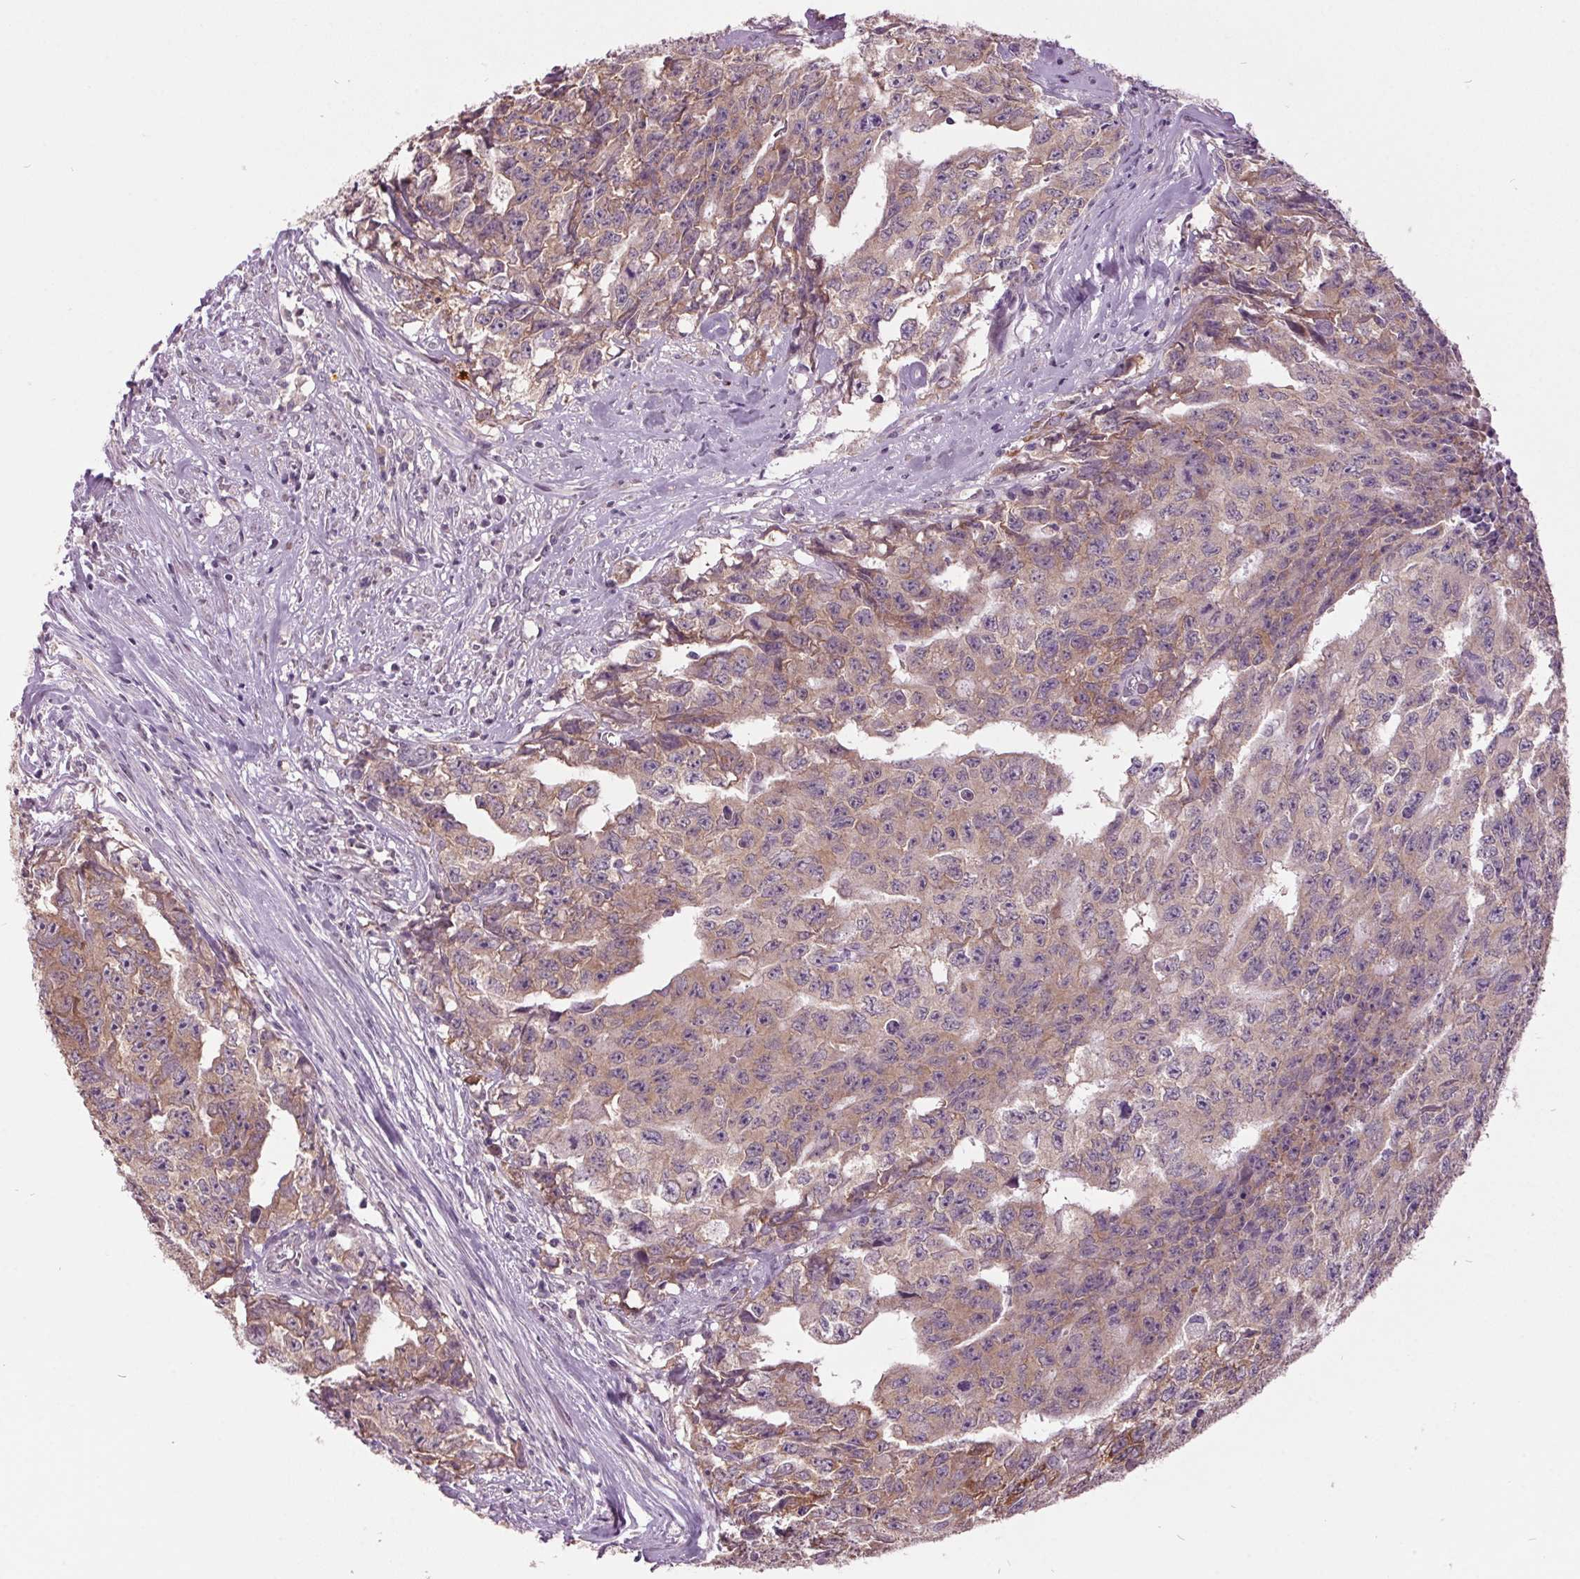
{"staining": {"intensity": "weak", "quantity": ">75%", "location": "cytoplasmic/membranous"}, "tissue": "testis cancer", "cell_type": "Tumor cells", "image_type": "cancer", "snomed": [{"axis": "morphology", "description": "Carcinoma, Embryonal, NOS"}, {"axis": "morphology", "description": "Teratoma, malignant, NOS"}, {"axis": "topography", "description": "Testis"}], "caption": "Protein staining of testis cancer tissue reveals weak cytoplasmic/membranous expression in approximately >75% of tumor cells. The staining was performed using DAB (3,3'-diaminobenzidine), with brown indicating positive protein expression. Nuclei are stained blue with hematoxylin.", "gene": "C2orf16", "patient": {"sex": "male", "age": 24}}